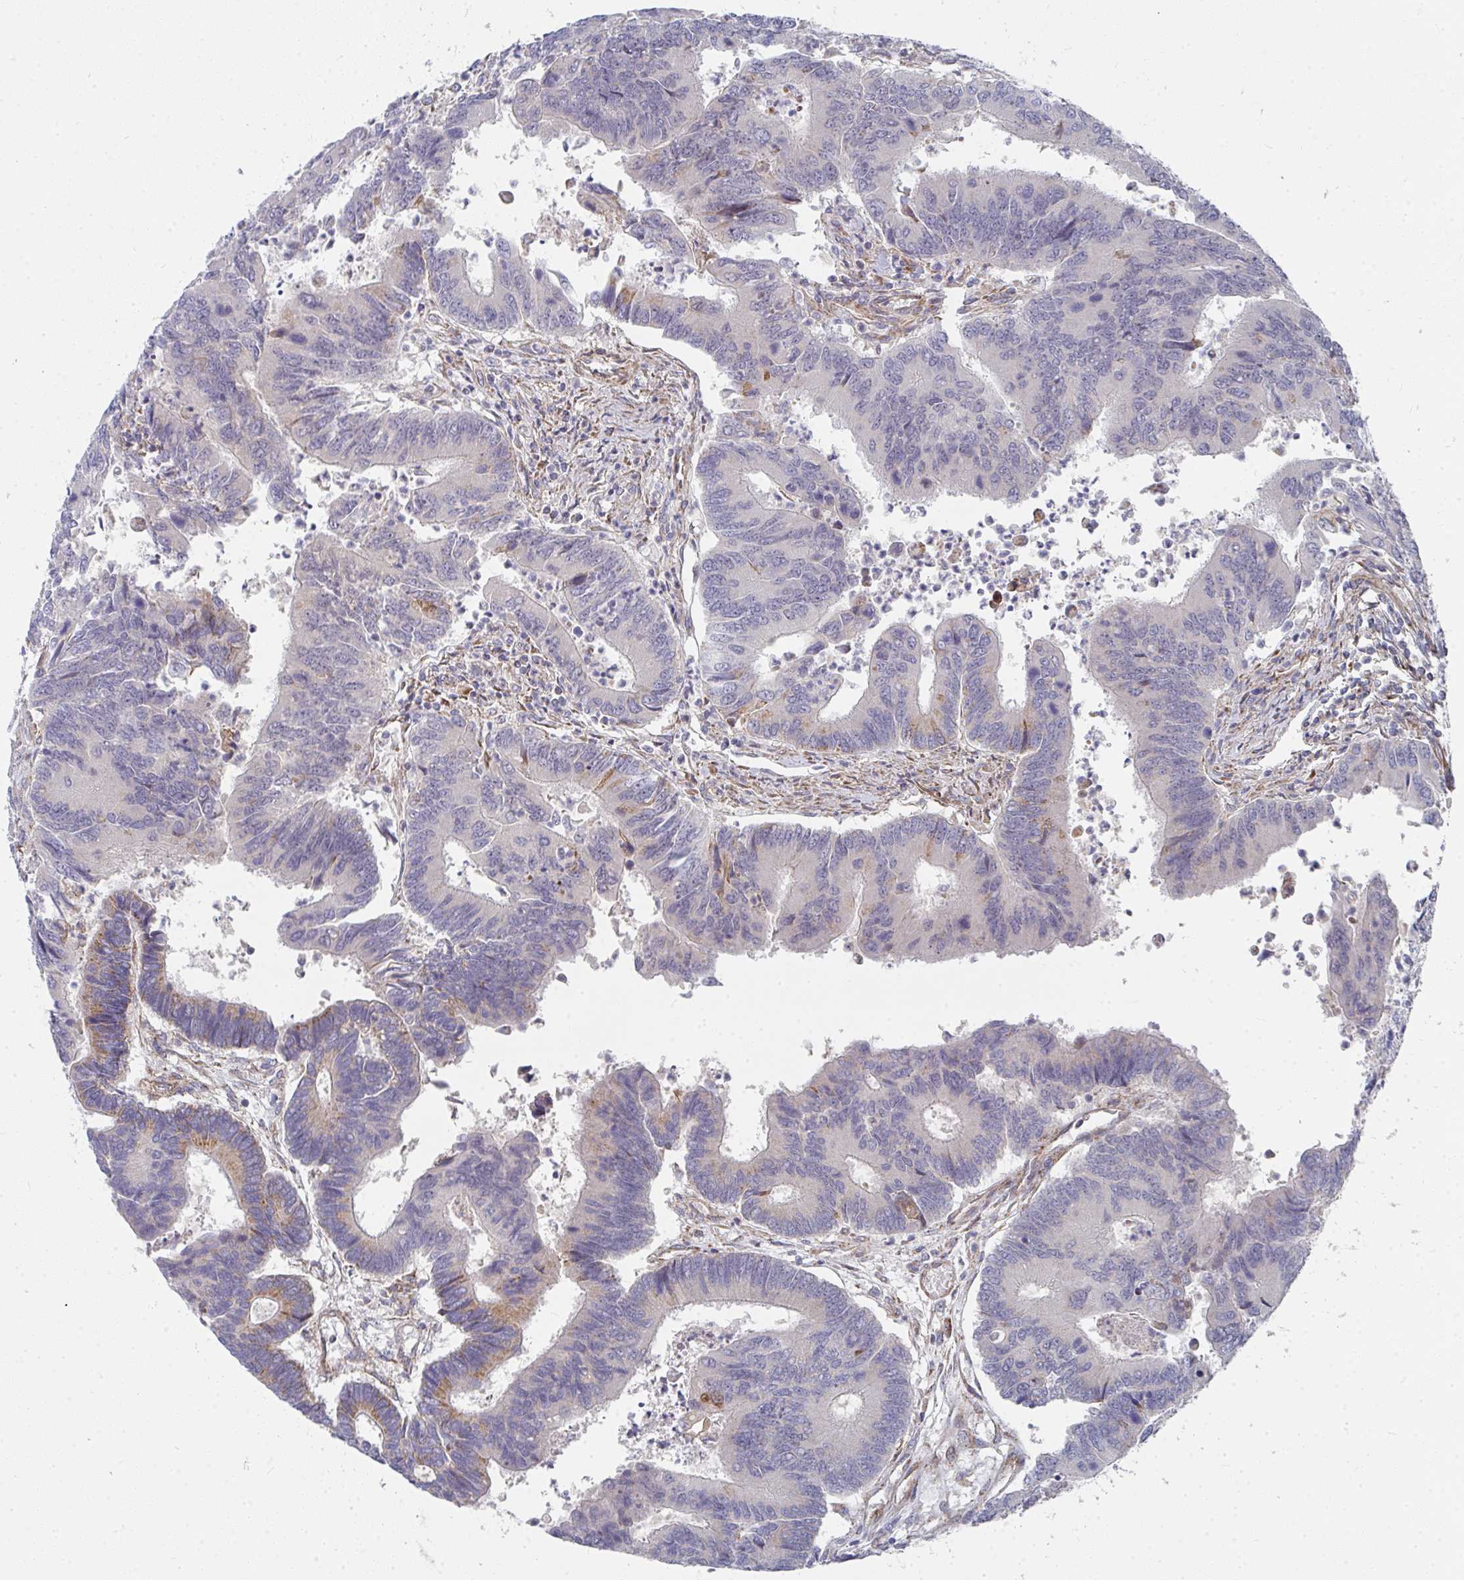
{"staining": {"intensity": "moderate", "quantity": "<25%", "location": "cytoplasmic/membranous"}, "tissue": "colorectal cancer", "cell_type": "Tumor cells", "image_type": "cancer", "snomed": [{"axis": "morphology", "description": "Adenocarcinoma, NOS"}, {"axis": "topography", "description": "Colon"}], "caption": "Protein analysis of colorectal adenocarcinoma tissue reveals moderate cytoplasmic/membranous positivity in about <25% of tumor cells.", "gene": "RHEBL1", "patient": {"sex": "female", "age": 67}}